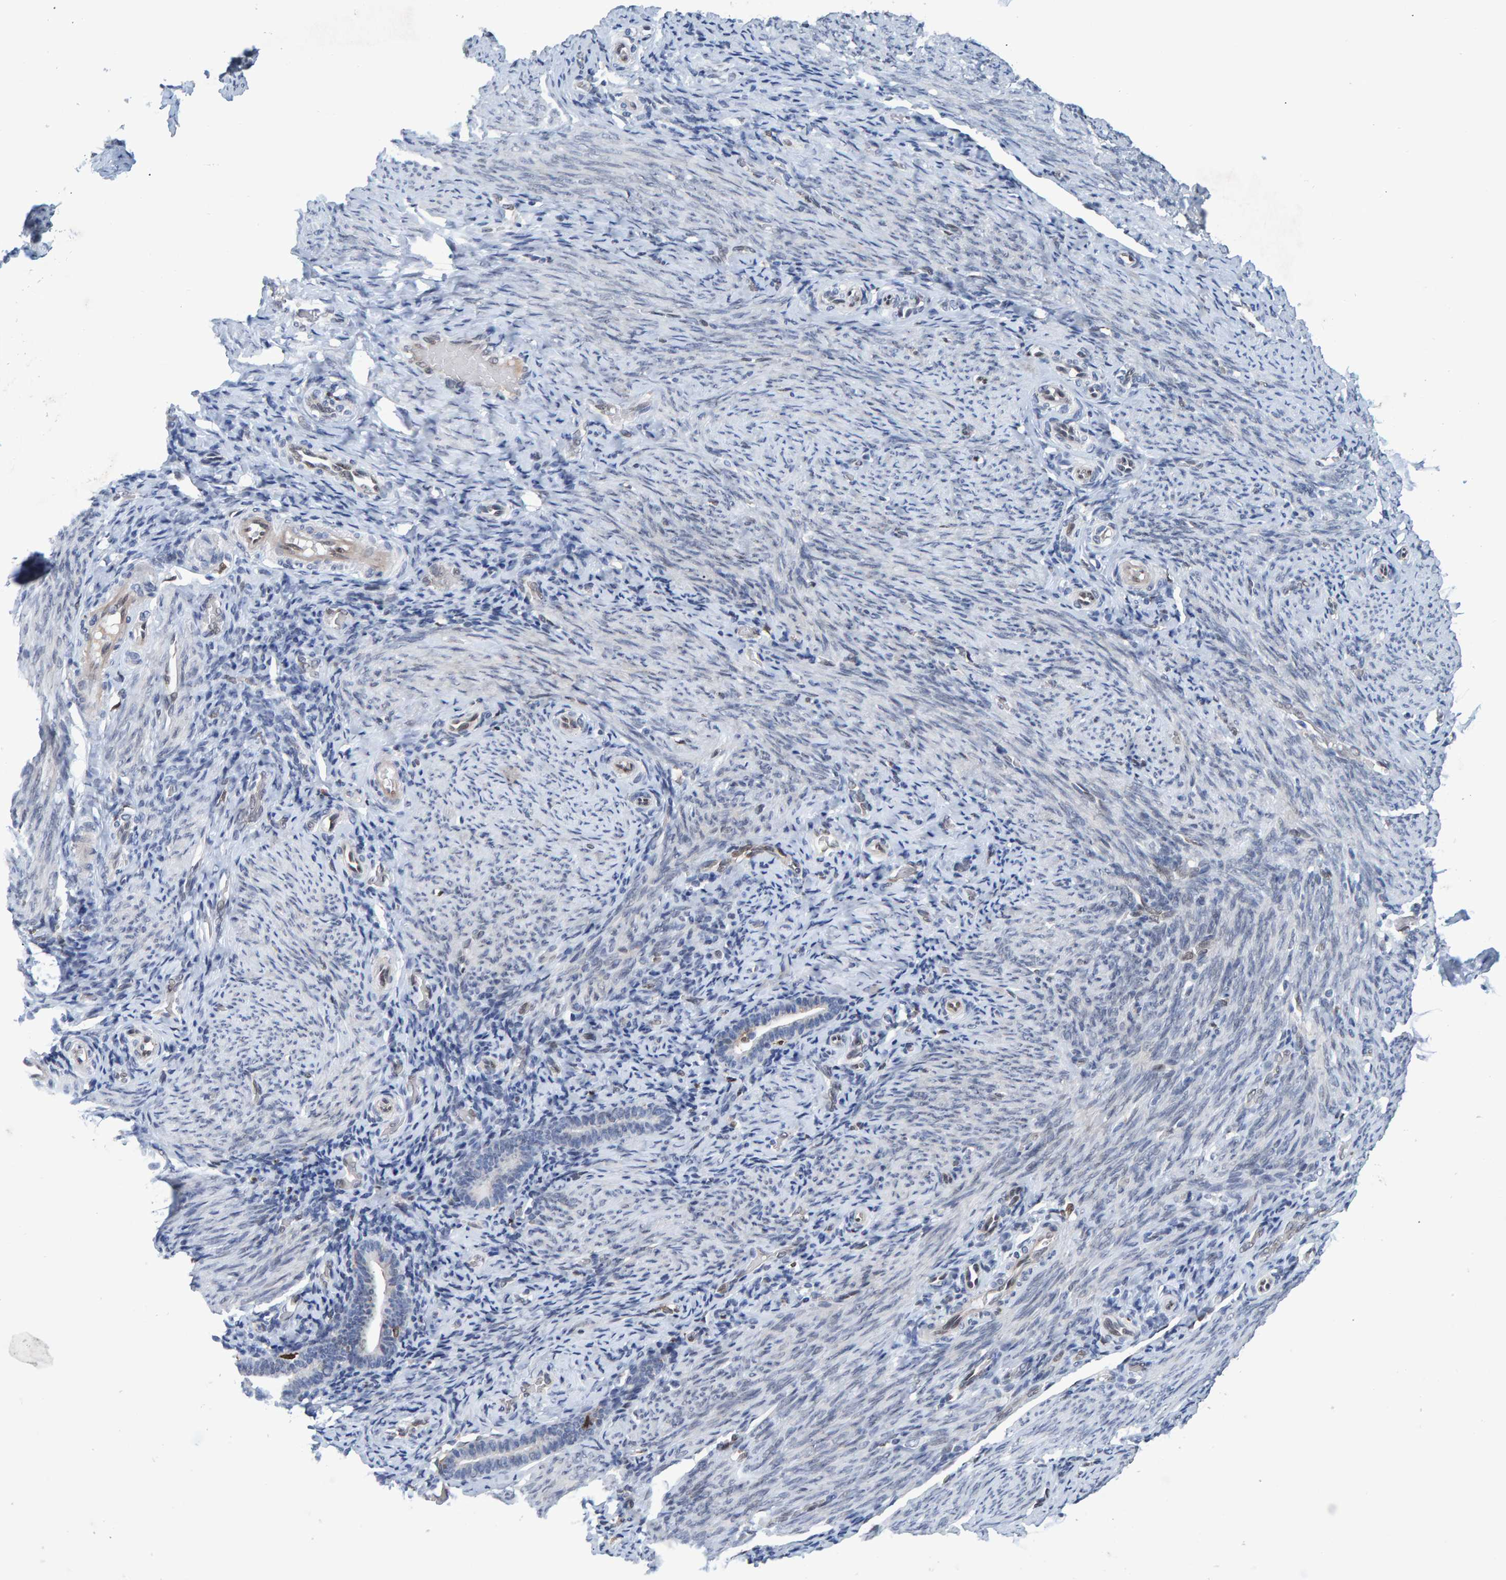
{"staining": {"intensity": "weak", "quantity": "25%-75%", "location": "nuclear"}, "tissue": "endometrium", "cell_type": "Cells in endometrial stroma", "image_type": "normal", "snomed": [{"axis": "morphology", "description": "Normal tissue, NOS"}, {"axis": "topography", "description": "Endometrium"}], "caption": "Immunohistochemistry of unremarkable endometrium reveals low levels of weak nuclear expression in approximately 25%-75% of cells in endometrial stroma.", "gene": "QKI", "patient": {"sex": "female", "age": 51}}